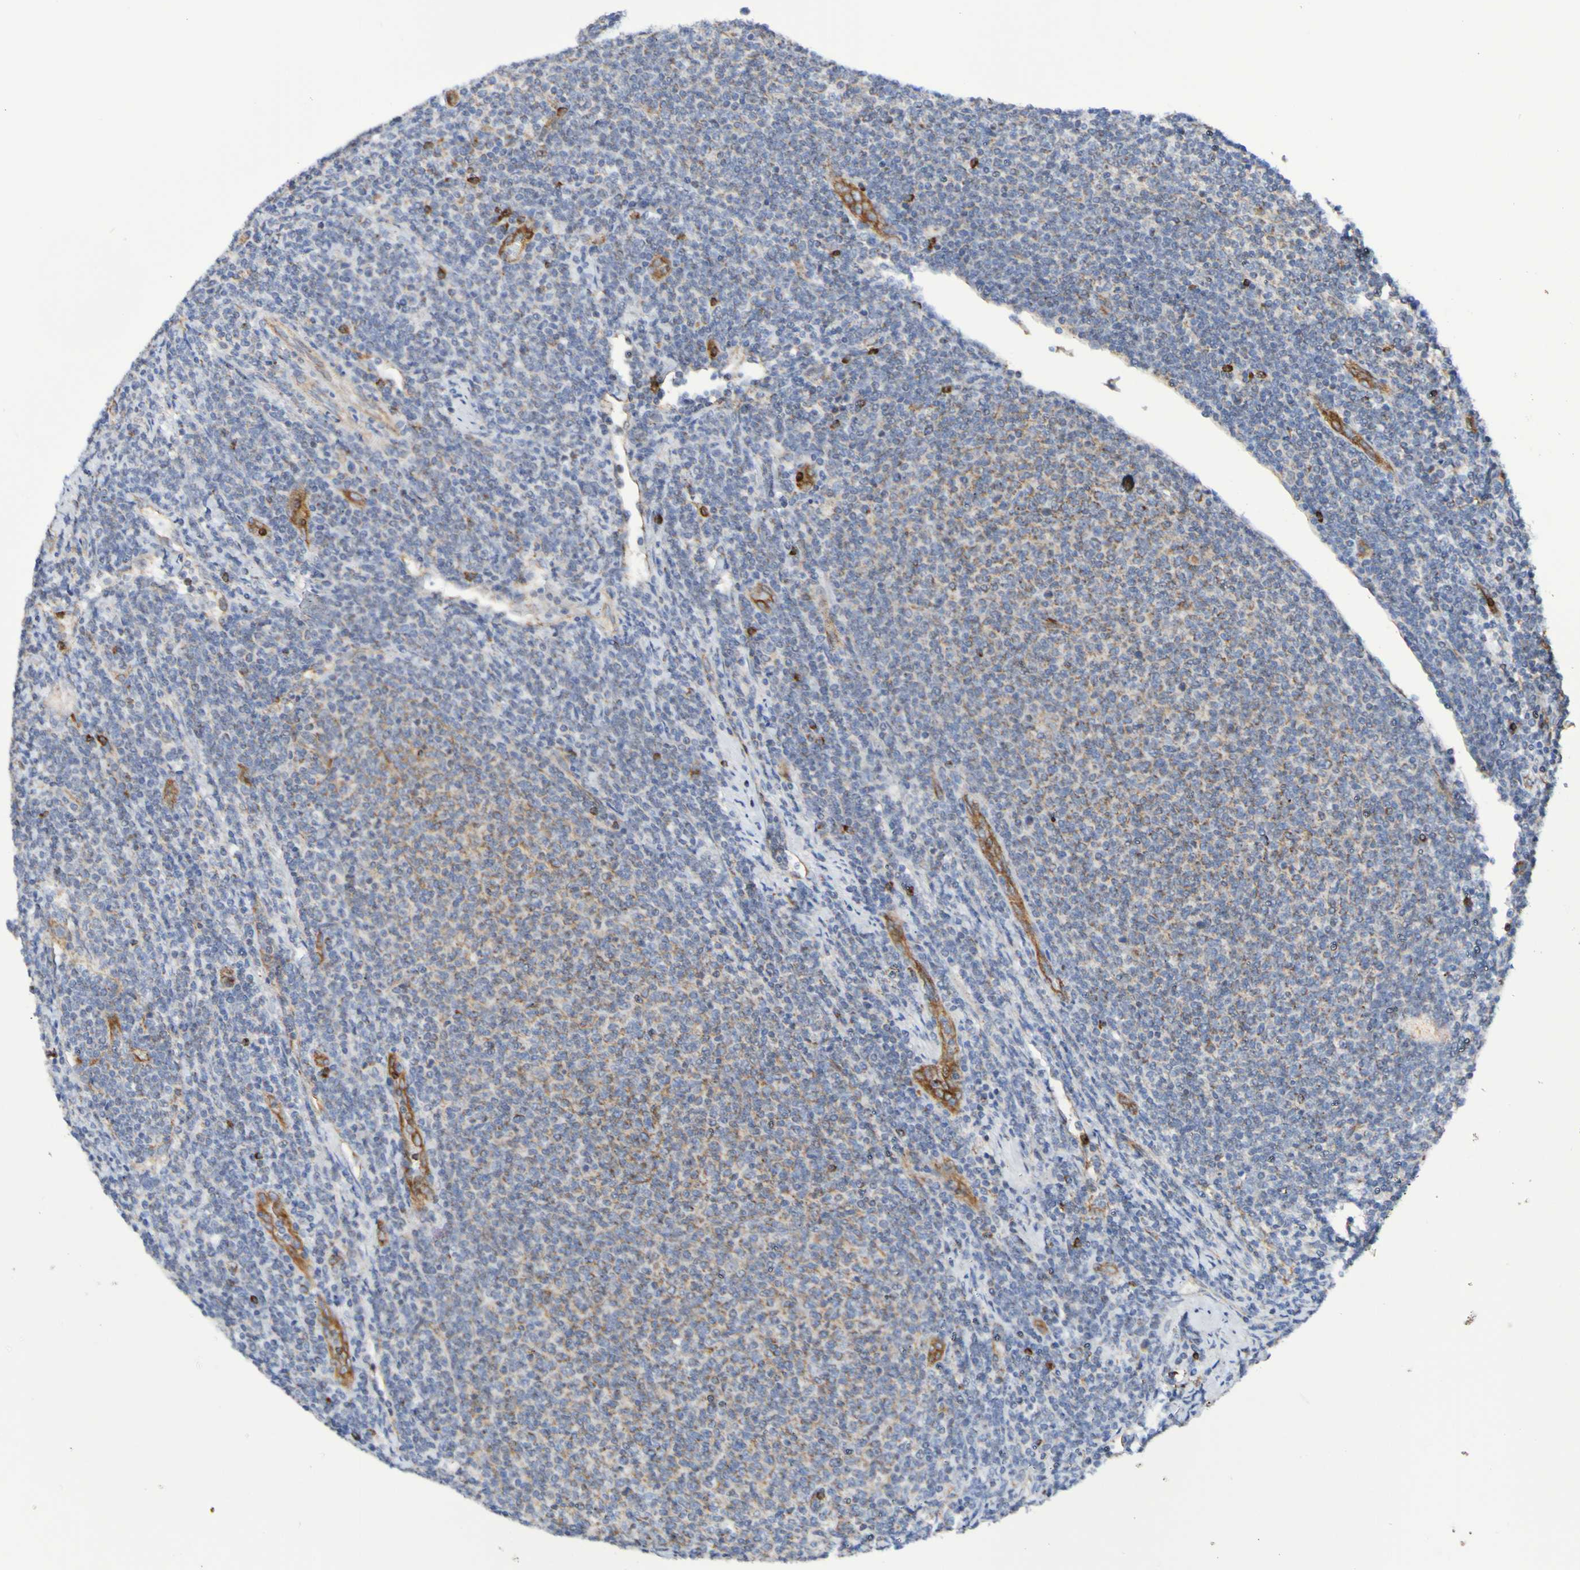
{"staining": {"intensity": "weak", "quantity": "25%-75%", "location": "cytoplasmic/membranous"}, "tissue": "lymphoma", "cell_type": "Tumor cells", "image_type": "cancer", "snomed": [{"axis": "morphology", "description": "Malignant lymphoma, non-Hodgkin's type, Low grade"}, {"axis": "topography", "description": "Lymph node"}], "caption": "Immunohistochemistry staining of low-grade malignant lymphoma, non-Hodgkin's type, which reveals low levels of weak cytoplasmic/membranous expression in about 25%-75% of tumor cells indicating weak cytoplasmic/membranous protein positivity. The staining was performed using DAB (3,3'-diaminobenzidine) (brown) for protein detection and nuclei were counterstained in hematoxylin (blue).", "gene": "GJB1", "patient": {"sex": "male", "age": 66}}